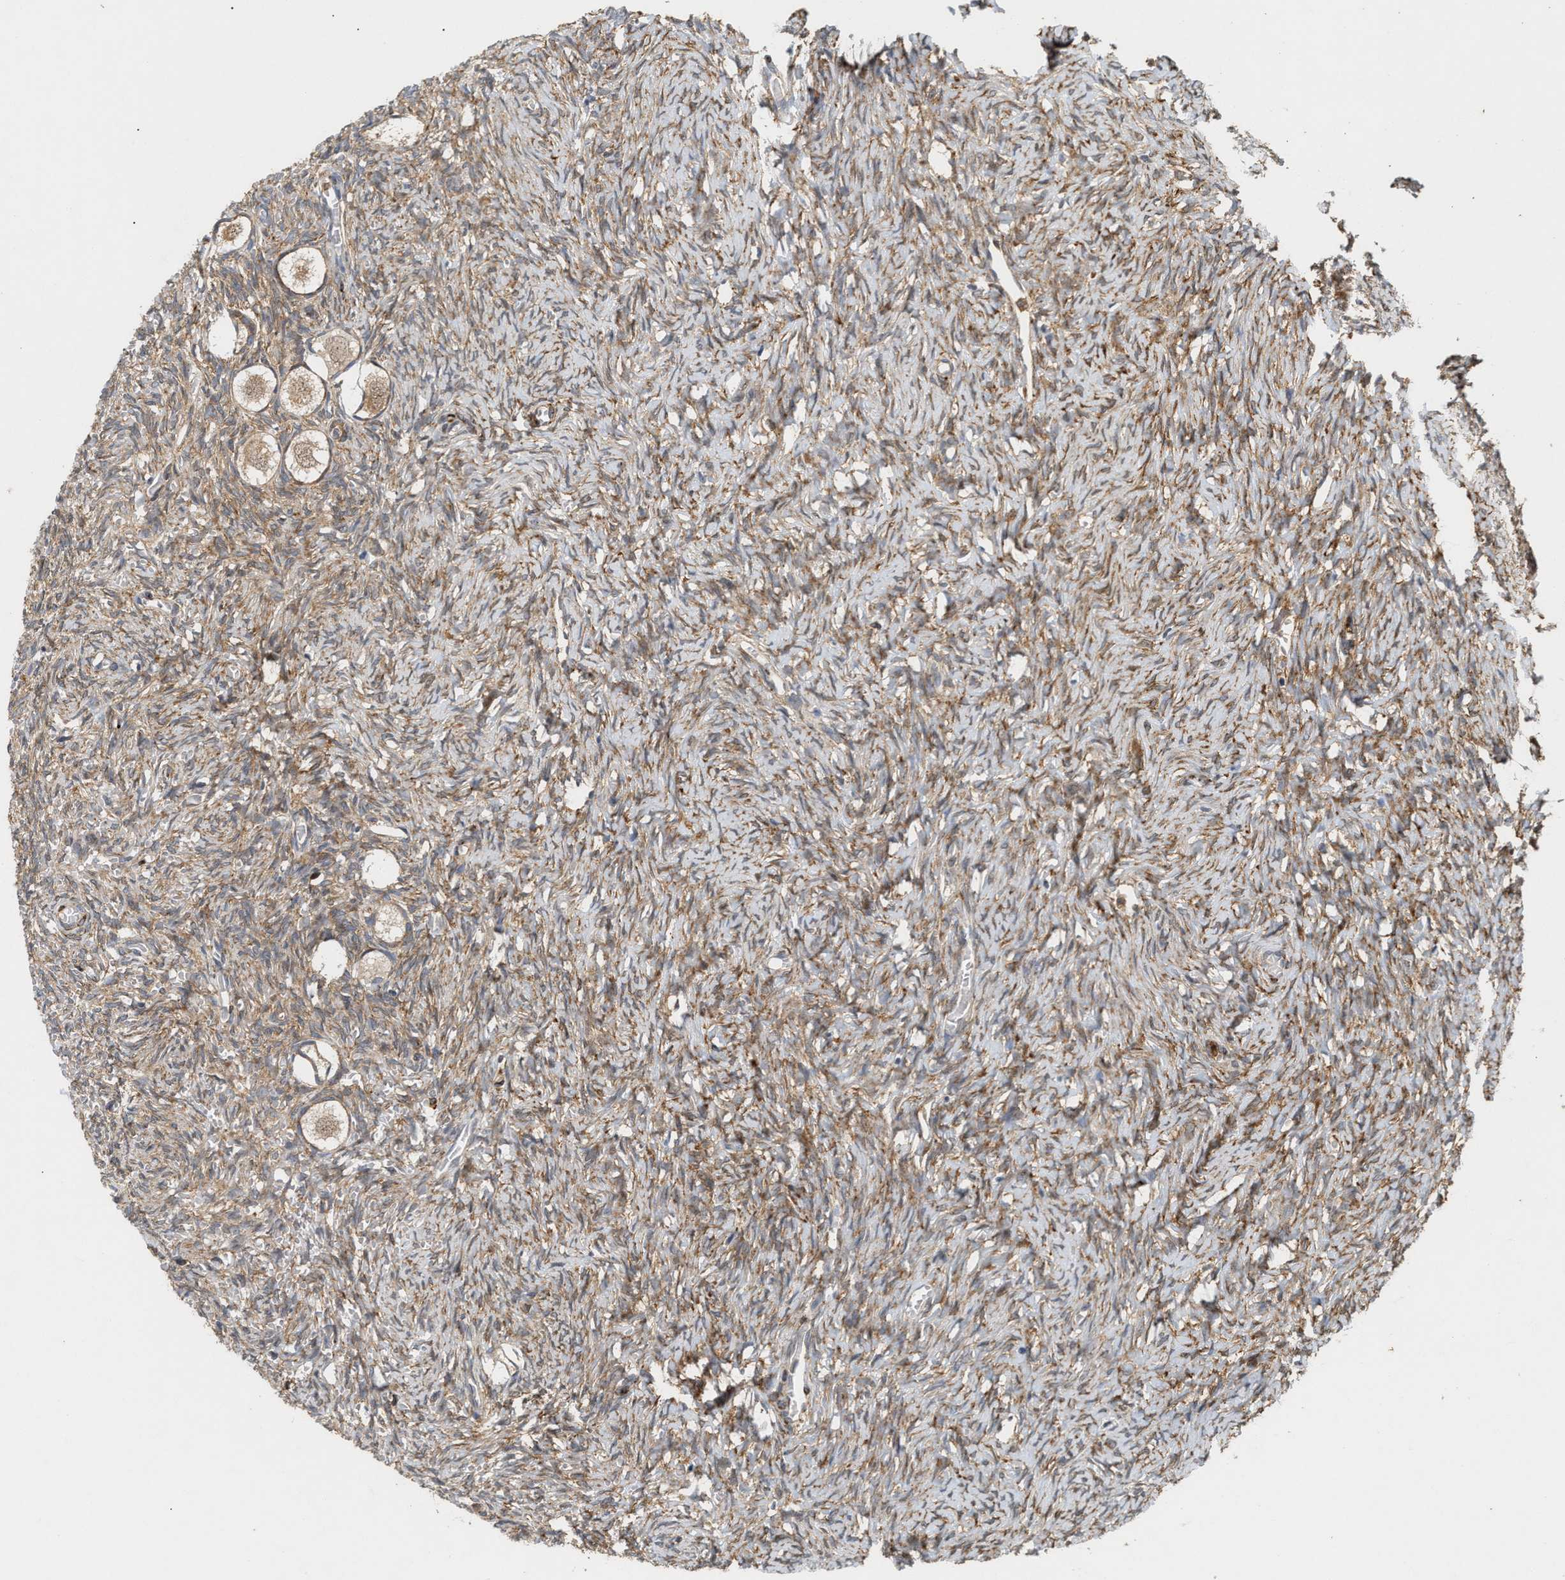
{"staining": {"intensity": "moderate", "quantity": ">75%", "location": "cytoplasmic/membranous,nuclear"}, "tissue": "ovary", "cell_type": "Follicle cells", "image_type": "normal", "snomed": [{"axis": "morphology", "description": "Normal tissue, NOS"}, {"axis": "topography", "description": "Ovary"}], "caption": "Immunohistochemistry (DAB) staining of unremarkable human ovary demonstrates moderate cytoplasmic/membranous,nuclear protein expression in approximately >75% of follicle cells.", "gene": "PLCD1", "patient": {"sex": "female", "age": 27}}